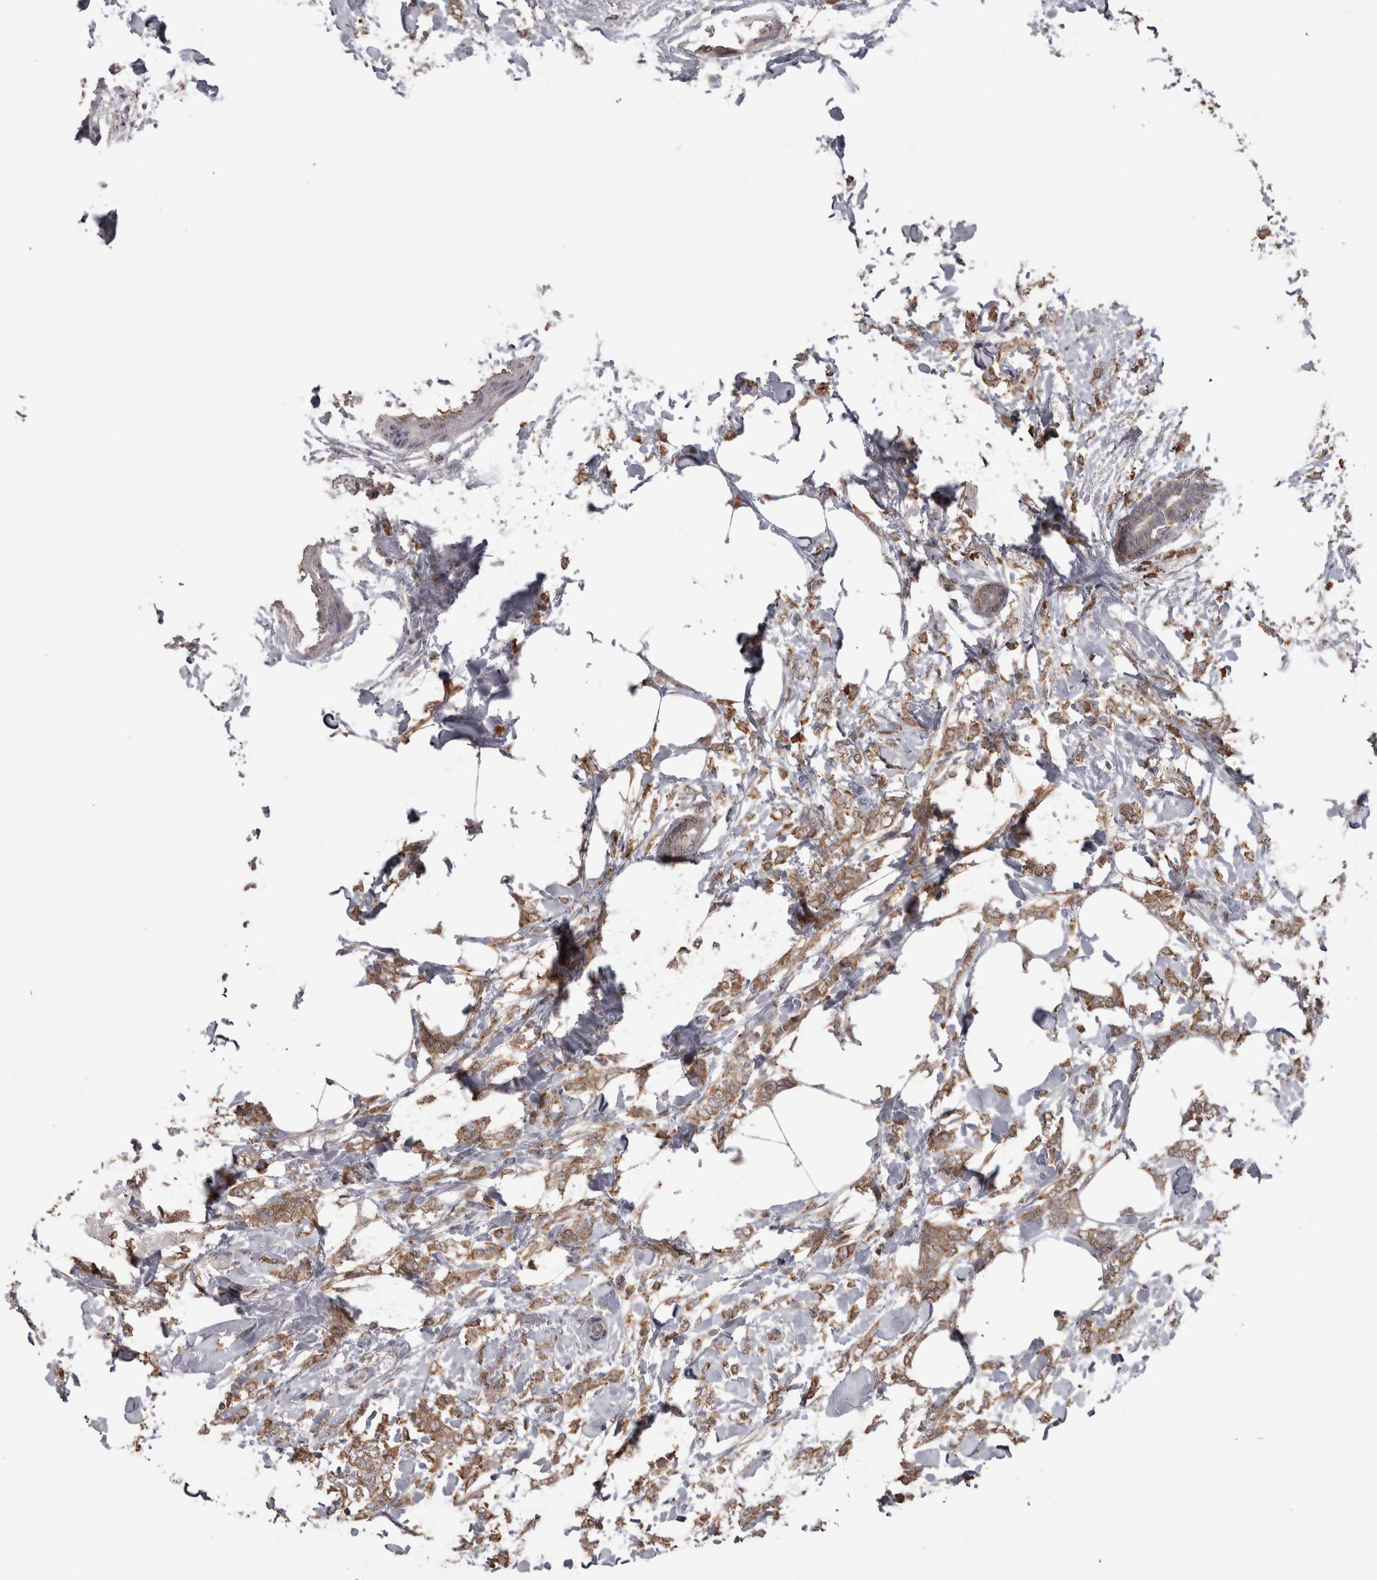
{"staining": {"intensity": "moderate", "quantity": ">75%", "location": "cytoplasmic/membranous"}, "tissue": "breast cancer", "cell_type": "Tumor cells", "image_type": "cancer", "snomed": [{"axis": "morphology", "description": "Lobular carcinoma, in situ"}, {"axis": "morphology", "description": "Lobular carcinoma"}, {"axis": "topography", "description": "Breast"}], "caption": "Tumor cells reveal medium levels of moderate cytoplasmic/membranous expression in approximately >75% of cells in human breast cancer.", "gene": "PON2", "patient": {"sex": "female", "age": 41}}